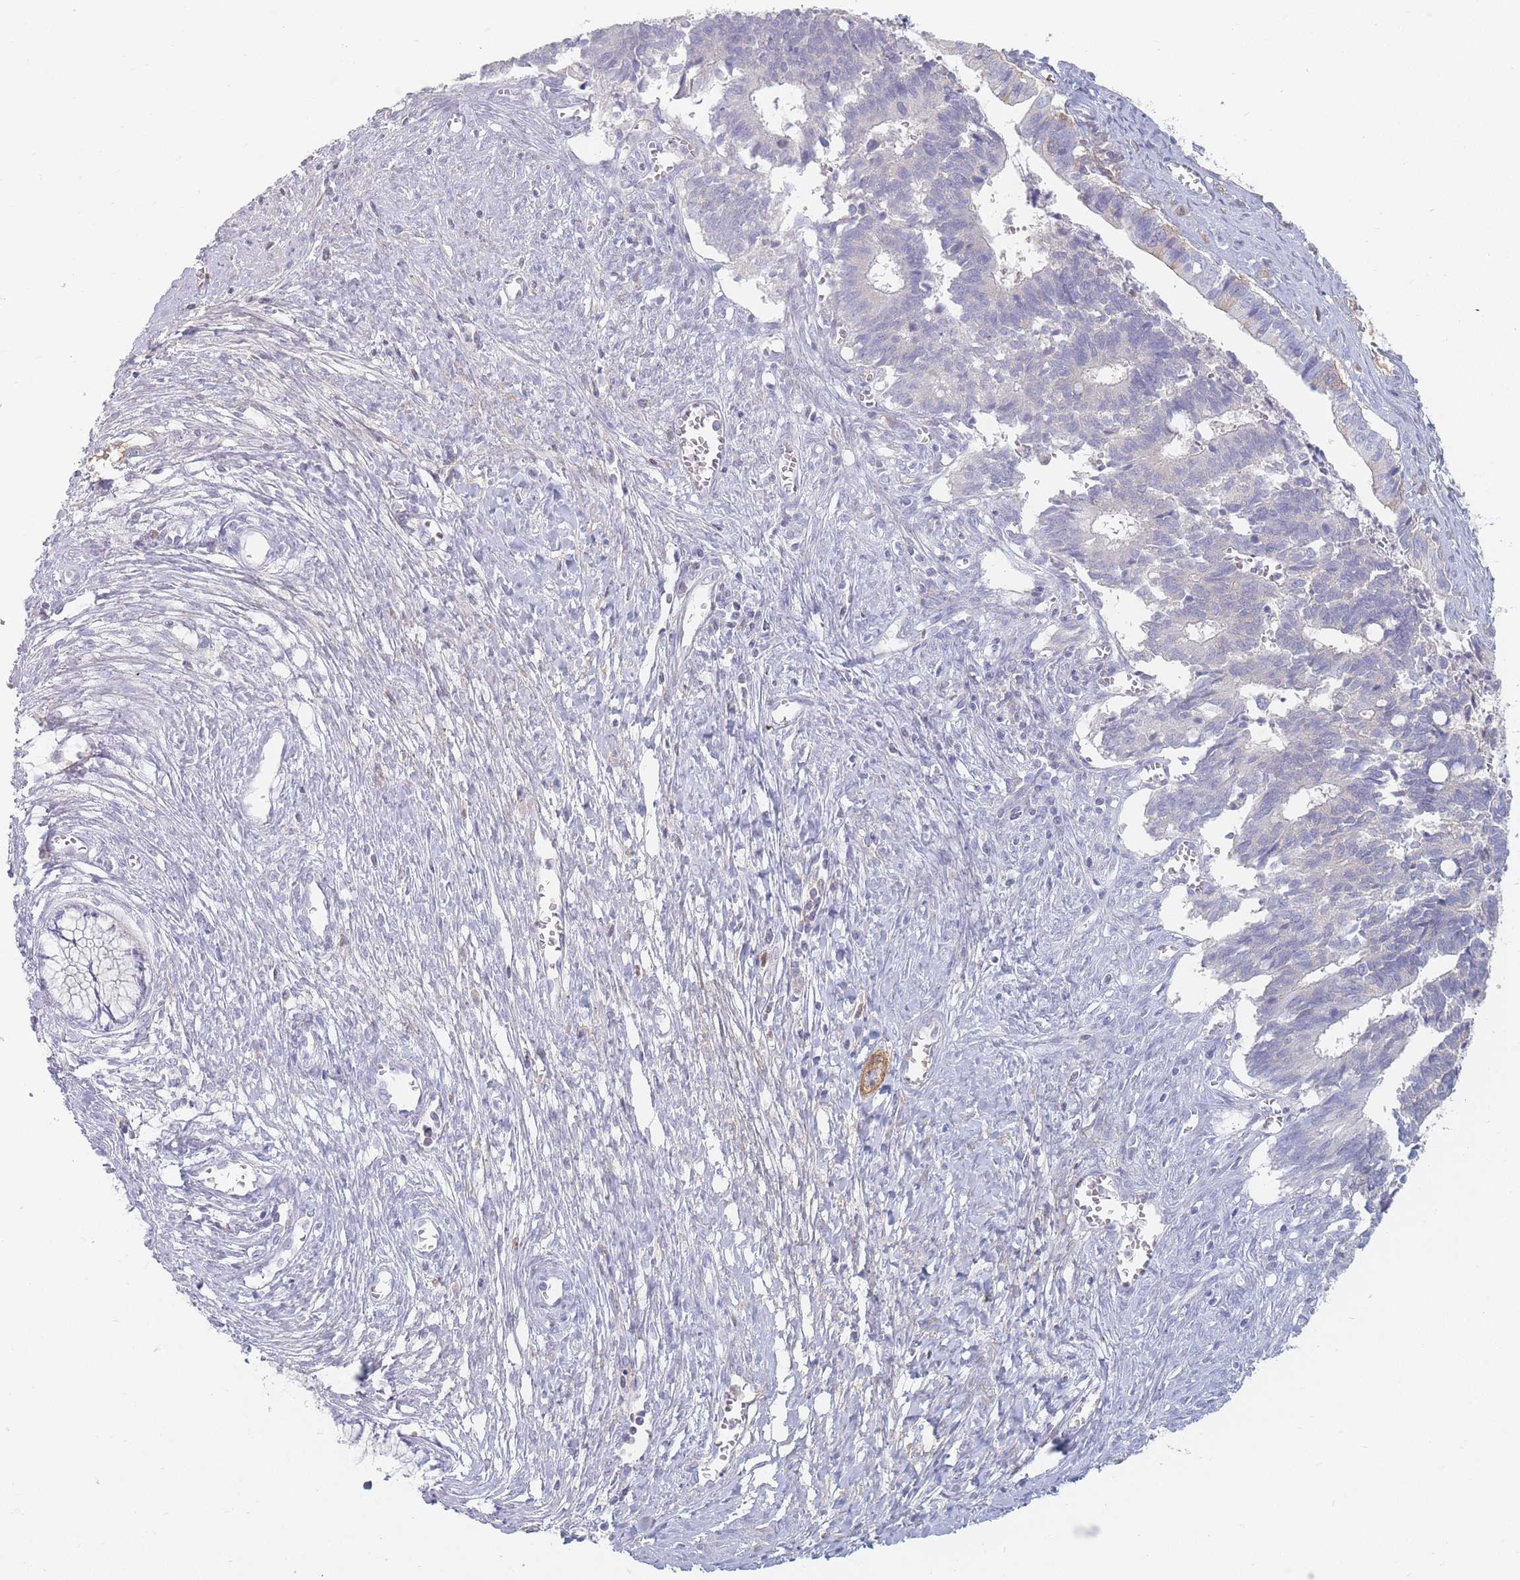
{"staining": {"intensity": "negative", "quantity": "none", "location": "none"}, "tissue": "cervical cancer", "cell_type": "Tumor cells", "image_type": "cancer", "snomed": [{"axis": "morphology", "description": "Adenocarcinoma, NOS"}, {"axis": "topography", "description": "Cervix"}], "caption": "This photomicrograph is of adenocarcinoma (cervical) stained with IHC to label a protein in brown with the nuclei are counter-stained blue. There is no expression in tumor cells.", "gene": "PRG4", "patient": {"sex": "female", "age": 44}}